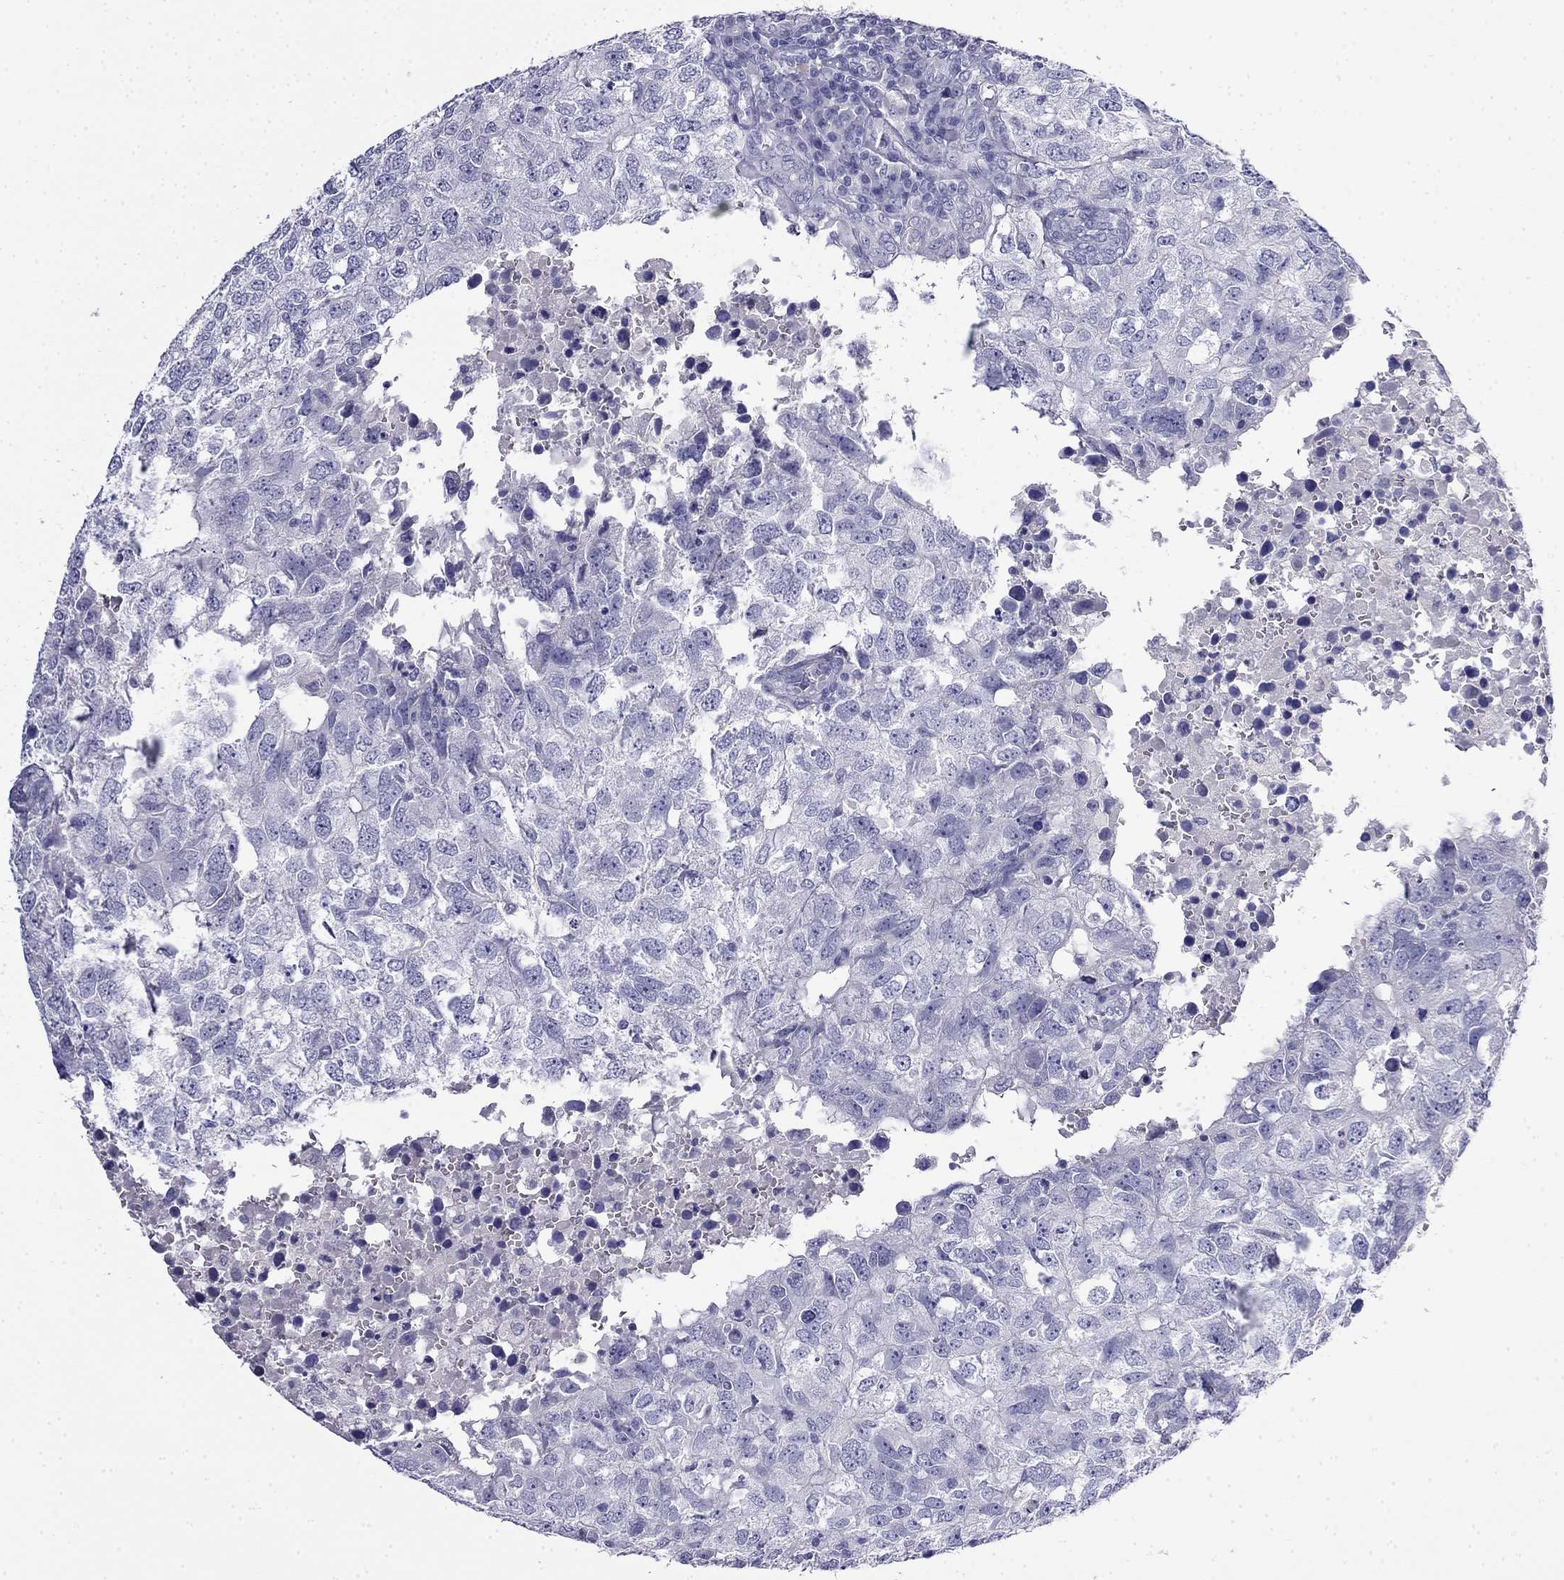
{"staining": {"intensity": "negative", "quantity": "none", "location": "none"}, "tissue": "breast cancer", "cell_type": "Tumor cells", "image_type": "cancer", "snomed": [{"axis": "morphology", "description": "Duct carcinoma"}, {"axis": "topography", "description": "Breast"}], "caption": "DAB (3,3'-diaminobenzidine) immunohistochemical staining of breast cancer (invasive ductal carcinoma) displays no significant staining in tumor cells.", "gene": "MYO15A", "patient": {"sex": "female", "age": 30}}